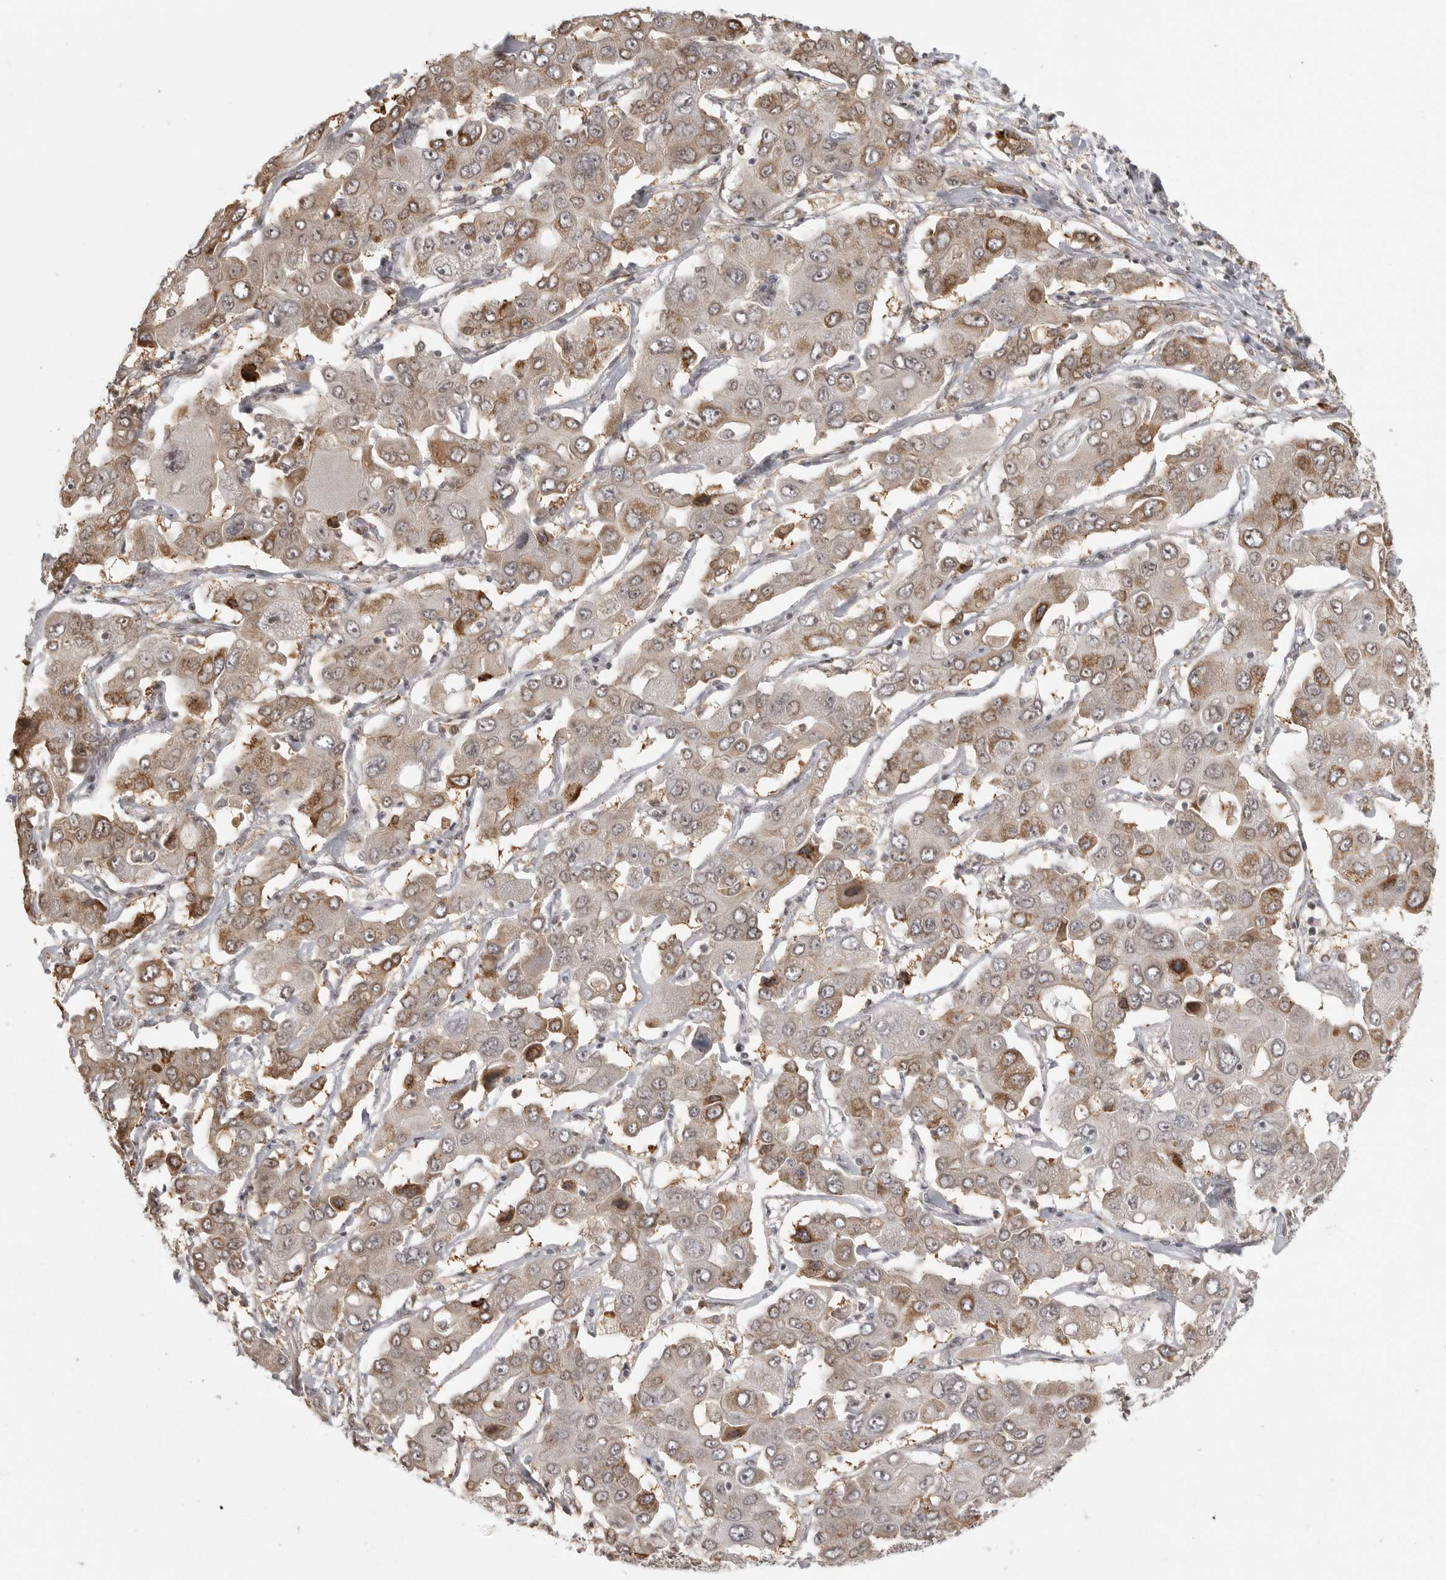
{"staining": {"intensity": "moderate", "quantity": "25%-75%", "location": "cytoplasmic/membranous"}, "tissue": "liver cancer", "cell_type": "Tumor cells", "image_type": "cancer", "snomed": [{"axis": "morphology", "description": "Cholangiocarcinoma"}, {"axis": "topography", "description": "Liver"}], "caption": "A medium amount of moderate cytoplasmic/membranous expression is identified in approximately 25%-75% of tumor cells in cholangiocarcinoma (liver) tissue.", "gene": "ISG20L2", "patient": {"sex": "male", "age": 67}}